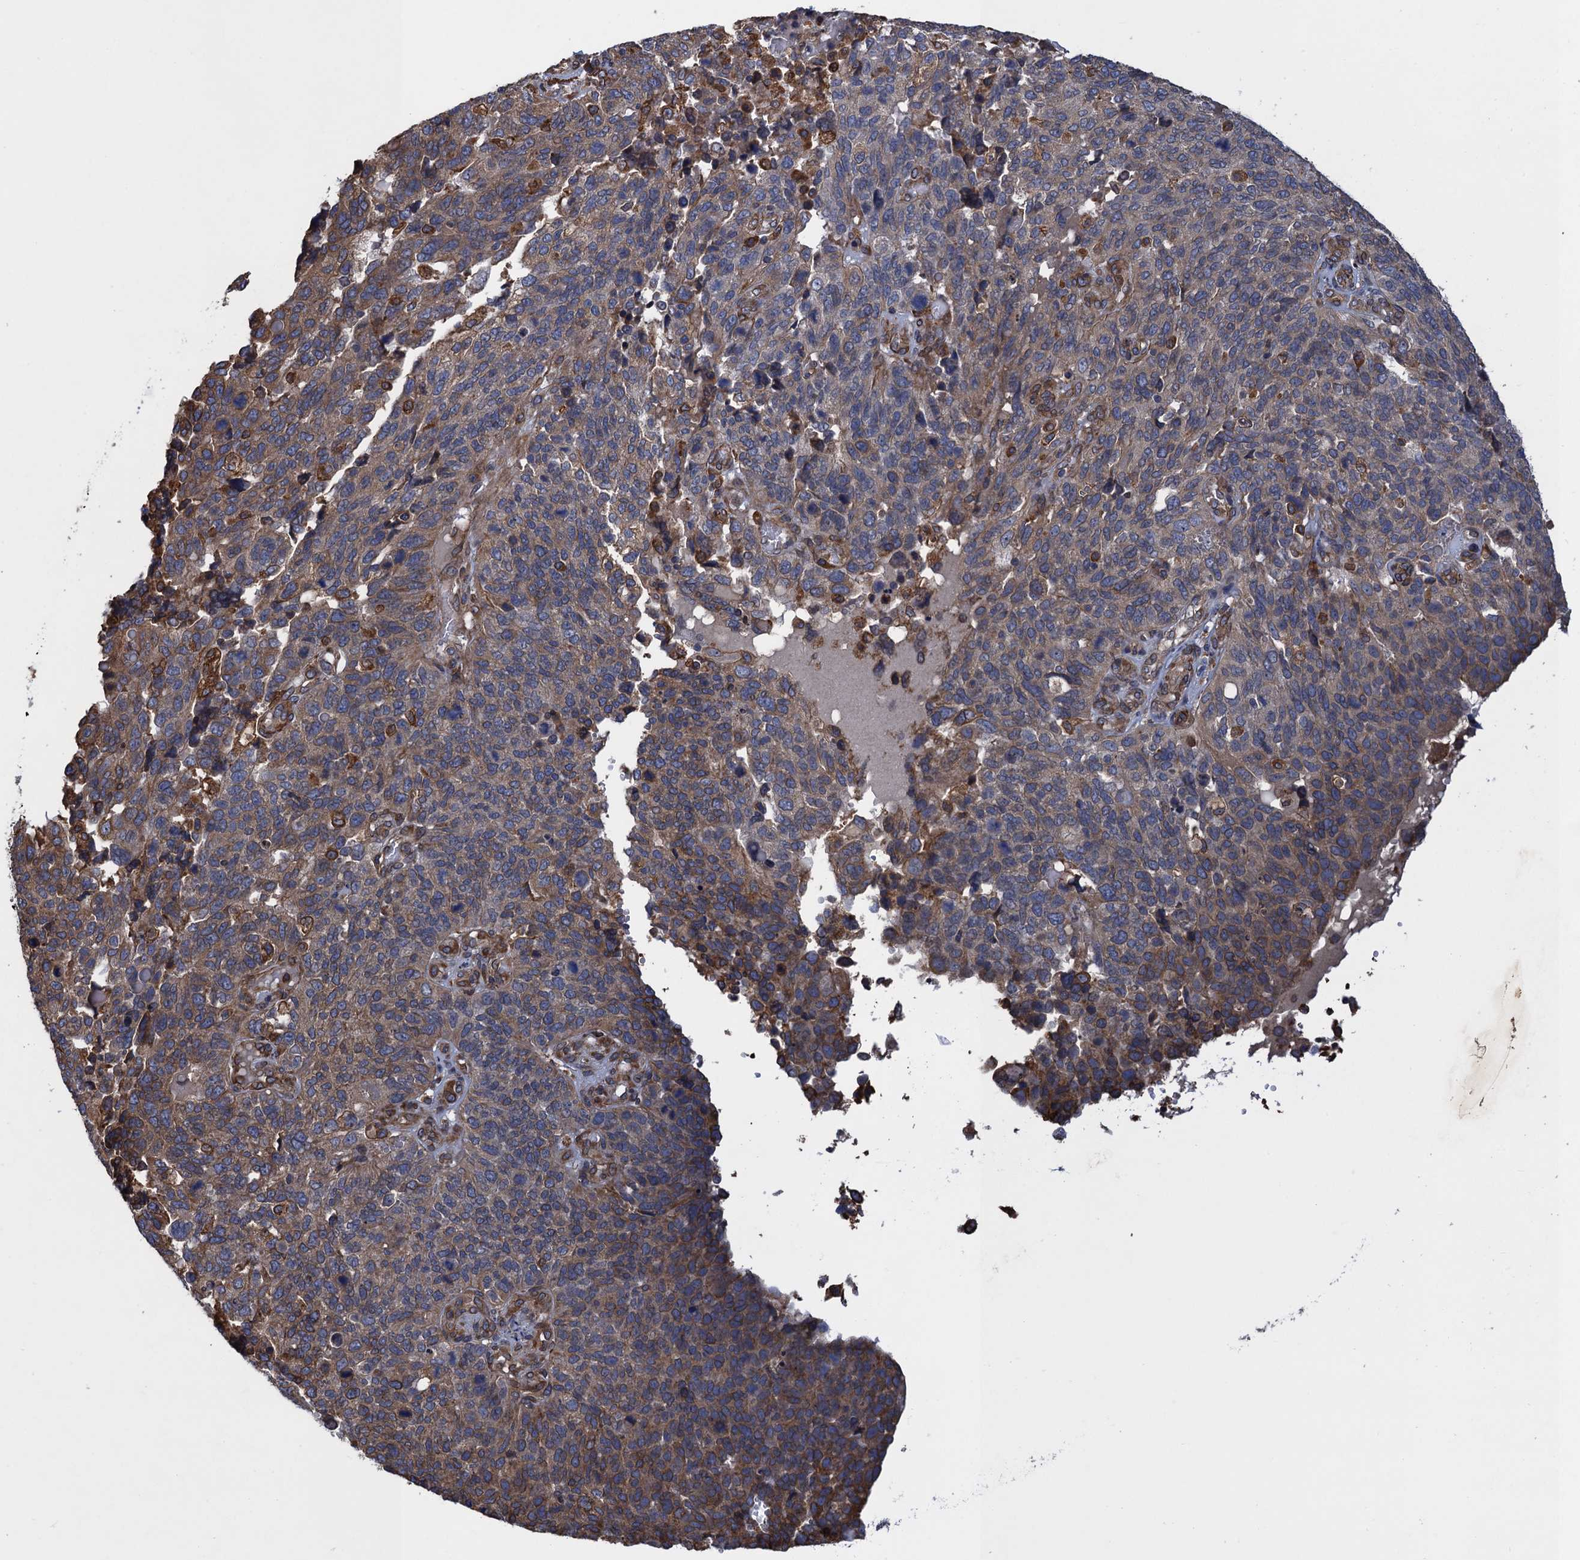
{"staining": {"intensity": "moderate", "quantity": ">75%", "location": "cytoplasmic/membranous"}, "tissue": "endometrial cancer", "cell_type": "Tumor cells", "image_type": "cancer", "snomed": [{"axis": "morphology", "description": "Adenocarcinoma, NOS"}, {"axis": "topography", "description": "Endometrium"}], "caption": "Moderate cytoplasmic/membranous positivity is appreciated in approximately >75% of tumor cells in endometrial adenocarcinoma. The staining was performed using DAB to visualize the protein expression in brown, while the nuclei were stained in blue with hematoxylin (Magnification: 20x).", "gene": "ARMC5", "patient": {"sex": "female", "age": 66}}